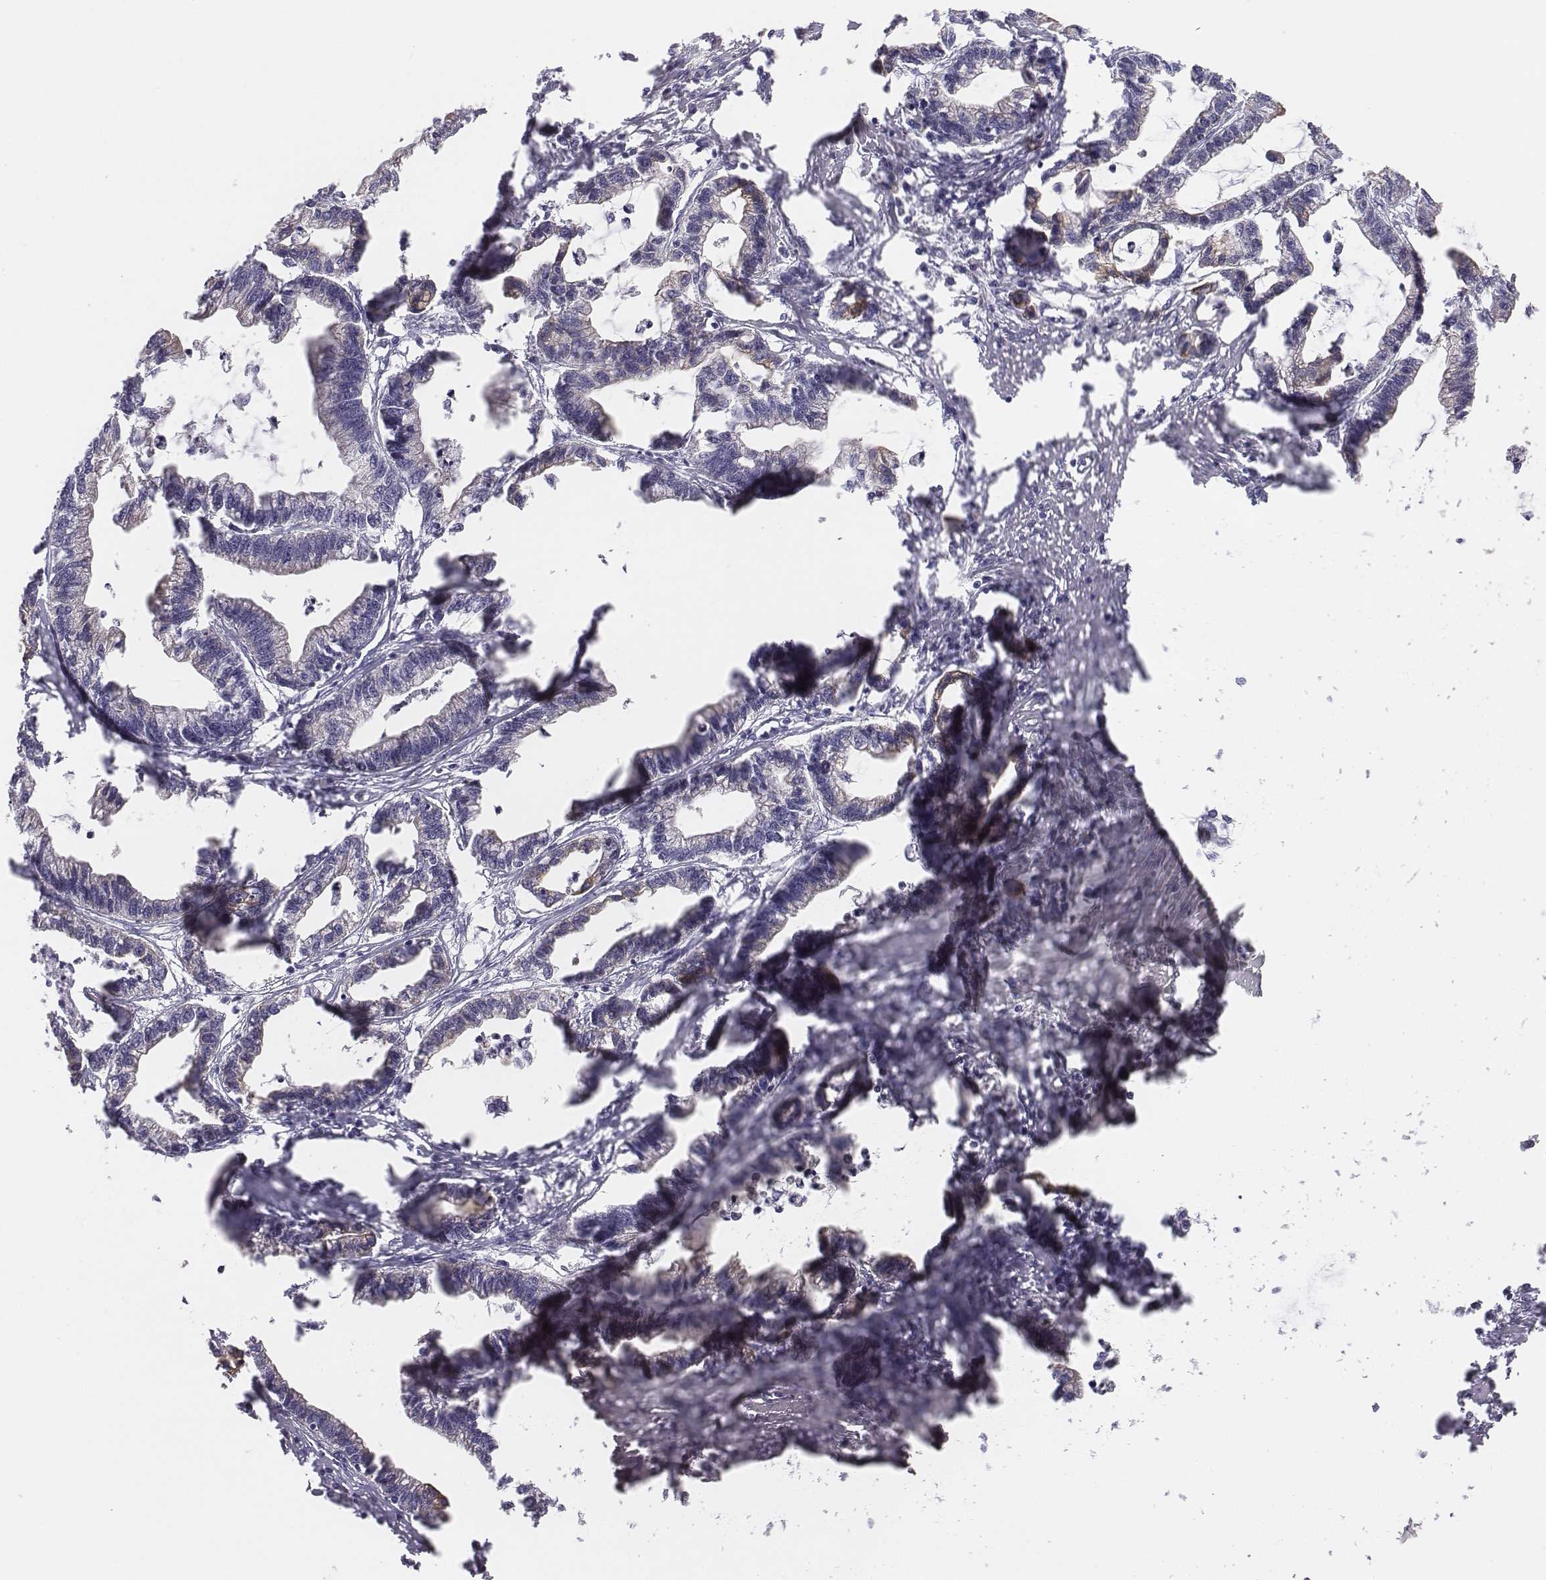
{"staining": {"intensity": "negative", "quantity": "none", "location": "none"}, "tissue": "stomach cancer", "cell_type": "Tumor cells", "image_type": "cancer", "snomed": [{"axis": "morphology", "description": "Adenocarcinoma, NOS"}, {"axis": "topography", "description": "Stomach"}], "caption": "Immunohistochemical staining of human adenocarcinoma (stomach) demonstrates no significant staining in tumor cells. (DAB (3,3'-diaminobenzidine) IHC, high magnification).", "gene": "CHST14", "patient": {"sex": "male", "age": 83}}